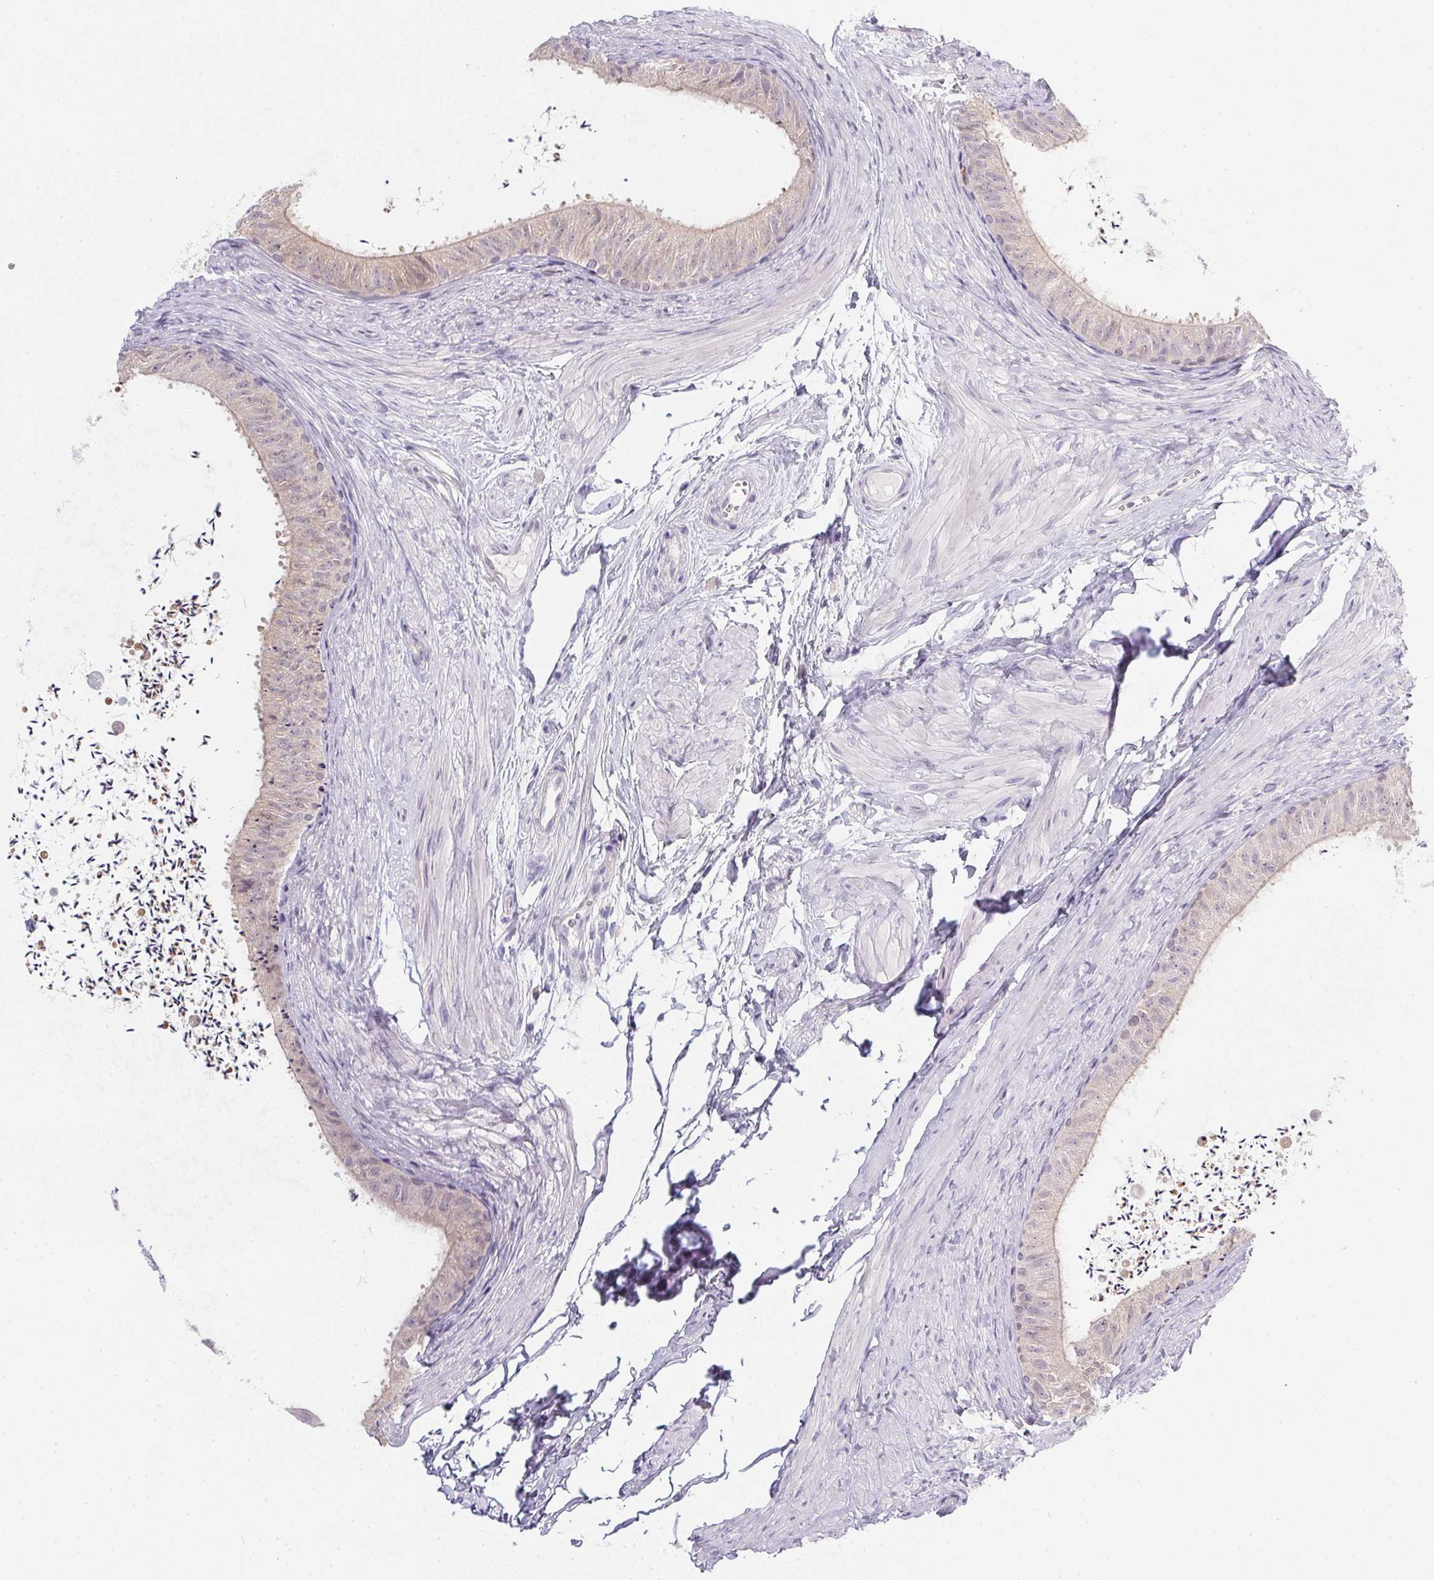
{"staining": {"intensity": "weak", "quantity": "<25%", "location": "cytoplasmic/membranous"}, "tissue": "epididymis", "cell_type": "Glandular cells", "image_type": "normal", "snomed": [{"axis": "morphology", "description": "Normal tissue, NOS"}, {"axis": "topography", "description": "Epididymis, spermatic cord, NOS"}, {"axis": "topography", "description": "Epididymis"}, {"axis": "topography", "description": "Peripheral nerve tissue"}], "caption": "An IHC histopathology image of normal epididymis is shown. There is no staining in glandular cells of epididymis. (Stains: DAB (3,3'-diaminobenzidine) immunohistochemistry (IHC) with hematoxylin counter stain, Microscopy: brightfield microscopy at high magnification).", "gene": "DNAJC5G", "patient": {"sex": "male", "age": 29}}